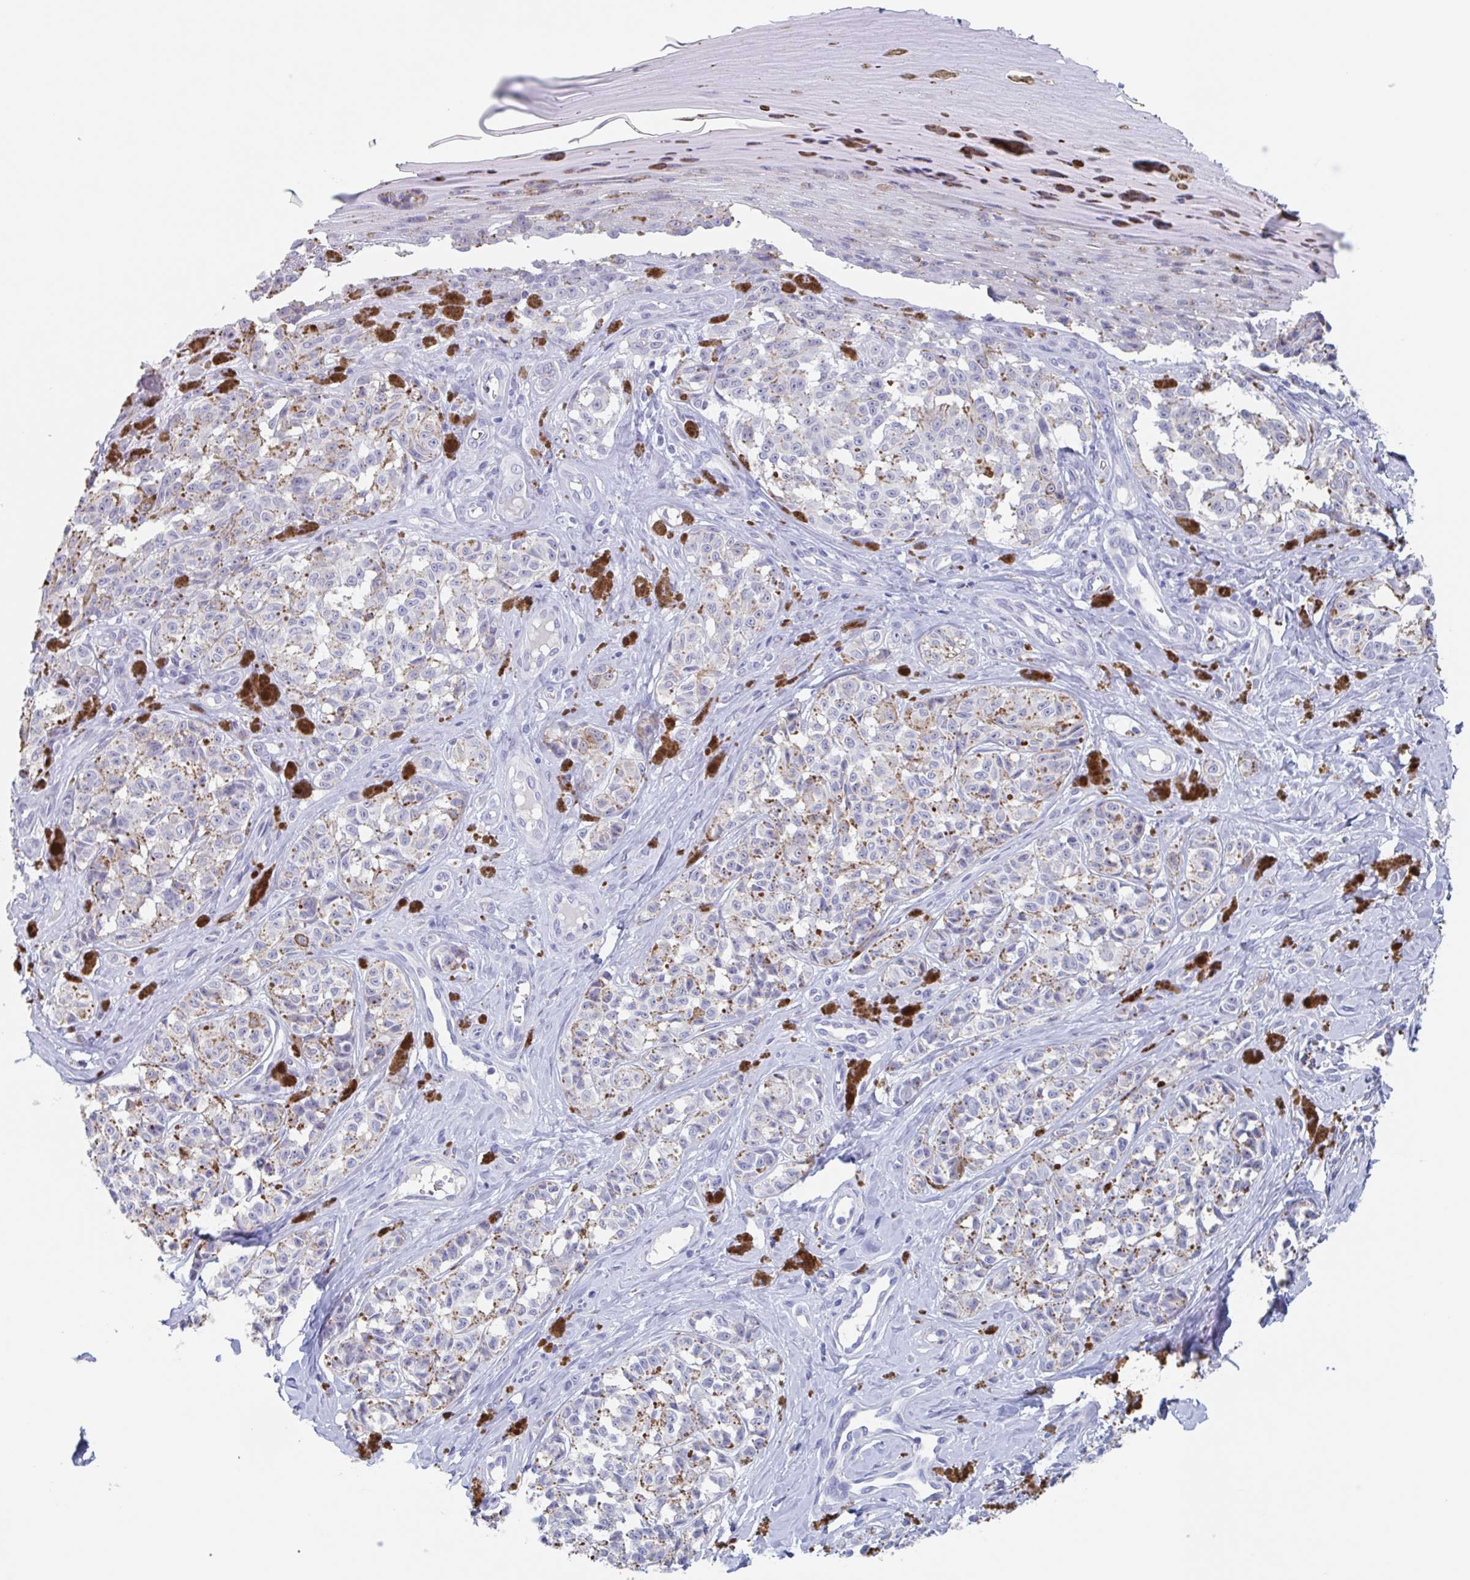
{"staining": {"intensity": "negative", "quantity": "none", "location": "none"}, "tissue": "melanoma", "cell_type": "Tumor cells", "image_type": "cancer", "snomed": [{"axis": "morphology", "description": "Malignant melanoma, NOS"}, {"axis": "topography", "description": "Skin"}], "caption": "Immunohistochemical staining of malignant melanoma demonstrates no significant positivity in tumor cells. The staining was performed using DAB to visualize the protein expression in brown, while the nuclei were stained in blue with hematoxylin (Magnification: 20x).", "gene": "NOXRED1", "patient": {"sex": "female", "age": 65}}